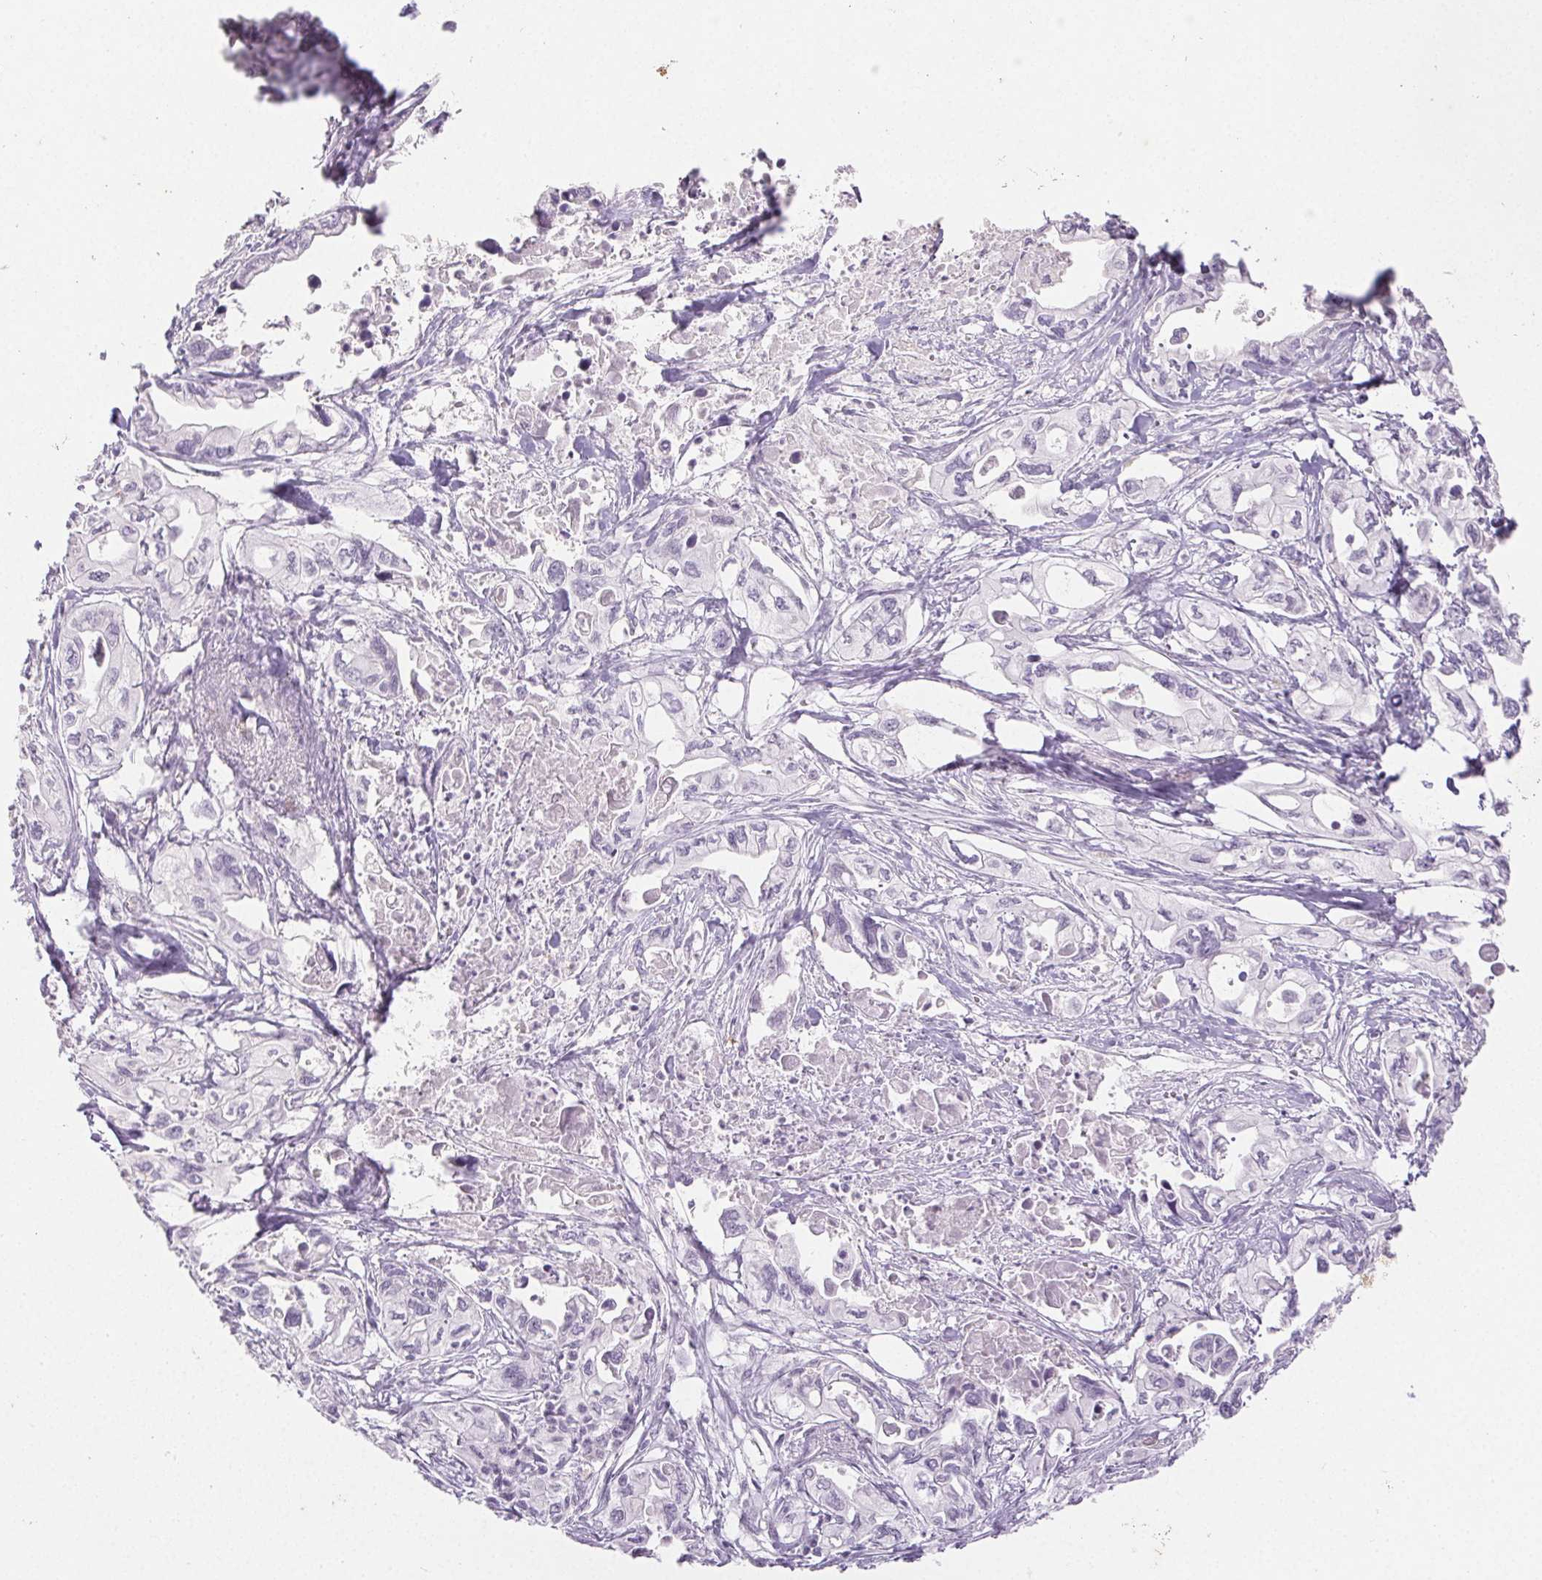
{"staining": {"intensity": "negative", "quantity": "none", "location": "none"}, "tissue": "pancreatic cancer", "cell_type": "Tumor cells", "image_type": "cancer", "snomed": [{"axis": "morphology", "description": "Adenocarcinoma, NOS"}, {"axis": "topography", "description": "Pancreas"}], "caption": "Immunohistochemistry image of pancreatic cancer stained for a protein (brown), which shows no expression in tumor cells.", "gene": "PI3", "patient": {"sex": "male", "age": 68}}